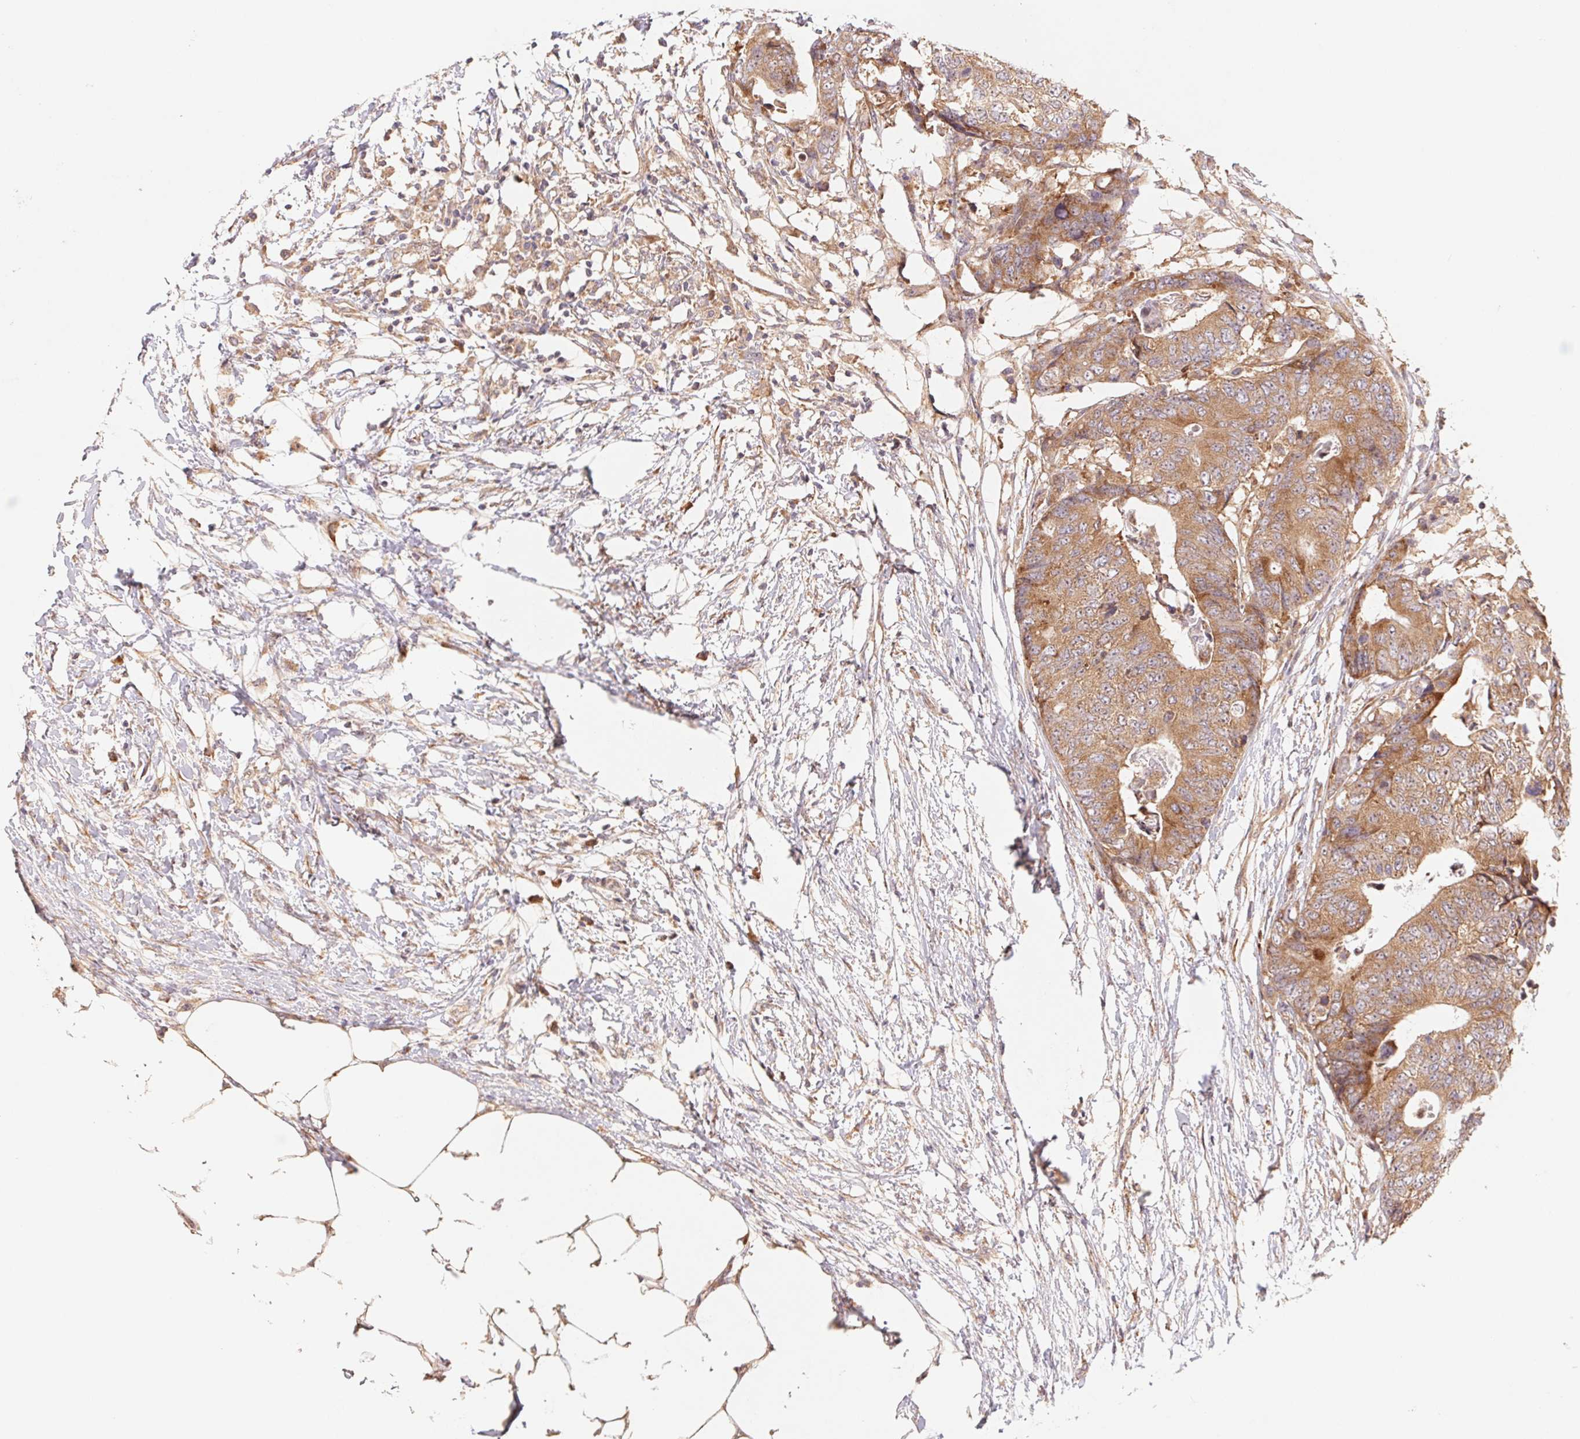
{"staining": {"intensity": "moderate", "quantity": ">75%", "location": "cytoplasmic/membranous"}, "tissue": "colorectal cancer", "cell_type": "Tumor cells", "image_type": "cancer", "snomed": [{"axis": "morphology", "description": "Adenocarcinoma, NOS"}, {"axis": "topography", "description": "Colon"}], "caption": "Colorectal cancer (adenocarcinoma) stained for a protein (brown) shows moderate cytoplasmic/membranous positive positivity in about >75% of tumor cells.", "gene": "RPL27A", "patient": {"sex": "female", "age": 48}}